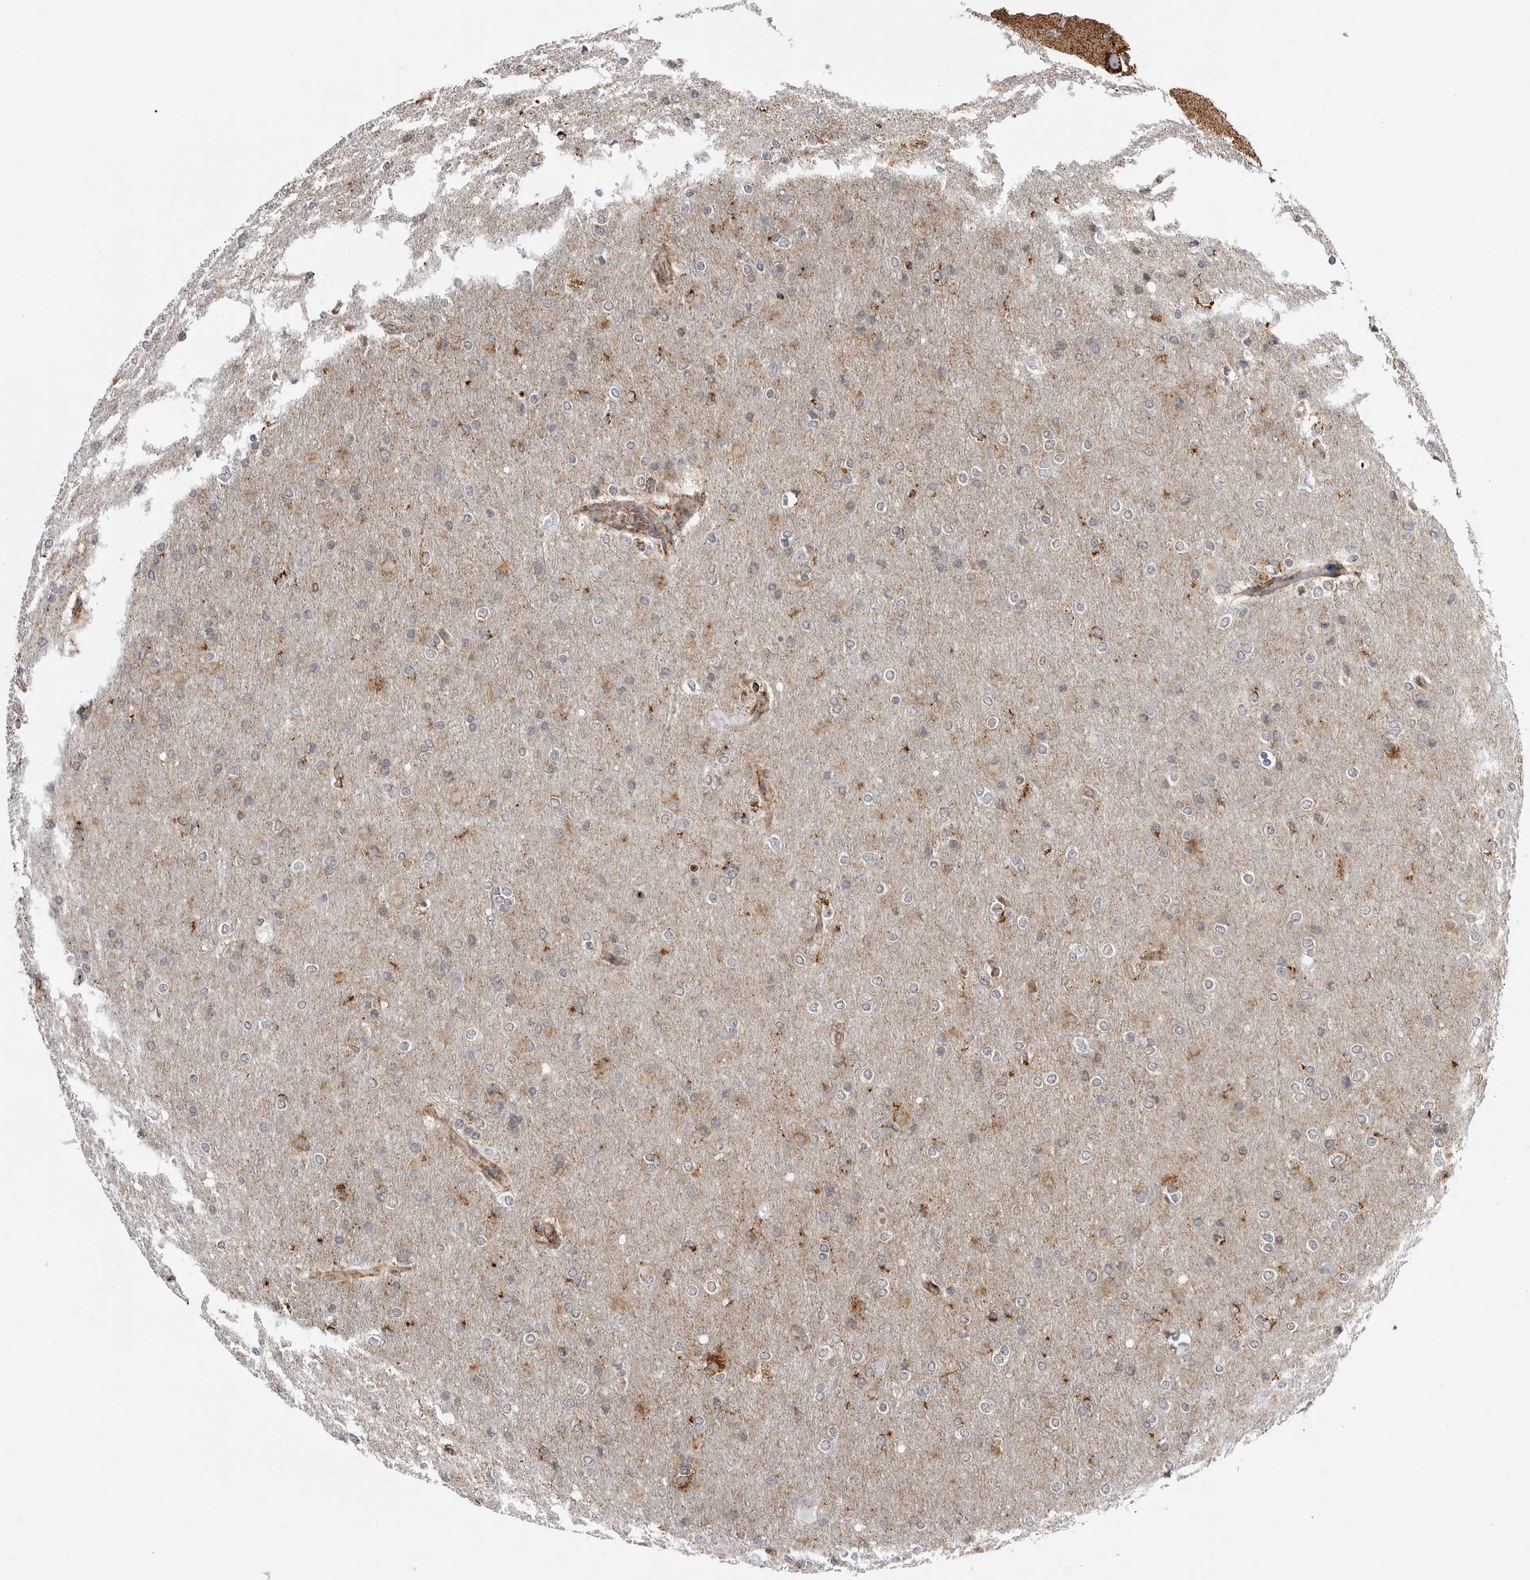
{"staining": {"intensity": "moderate", "quantity": "<25%", "location": "cytoplasmic/membranous"}, "tissue": "glioma", "cell_type": "Tumor cells", "image_type": "cancer", "snomed": [{"axis": "morphology", "description": "Glioma, malignant, High grade"}, {"axis": "topography", "description": "Cerebral cortex"}], "caption": "High-grade glioma (malignant) tissue demonstrates moderate cytoplasmic/membranous expression in about <25% of tumor cells, visualized by immunohistochemistry. (IHC, brightfield microscopy, high magnification).", "gene": "COX5A", "patient": {"sex": "female", "age": 36}}